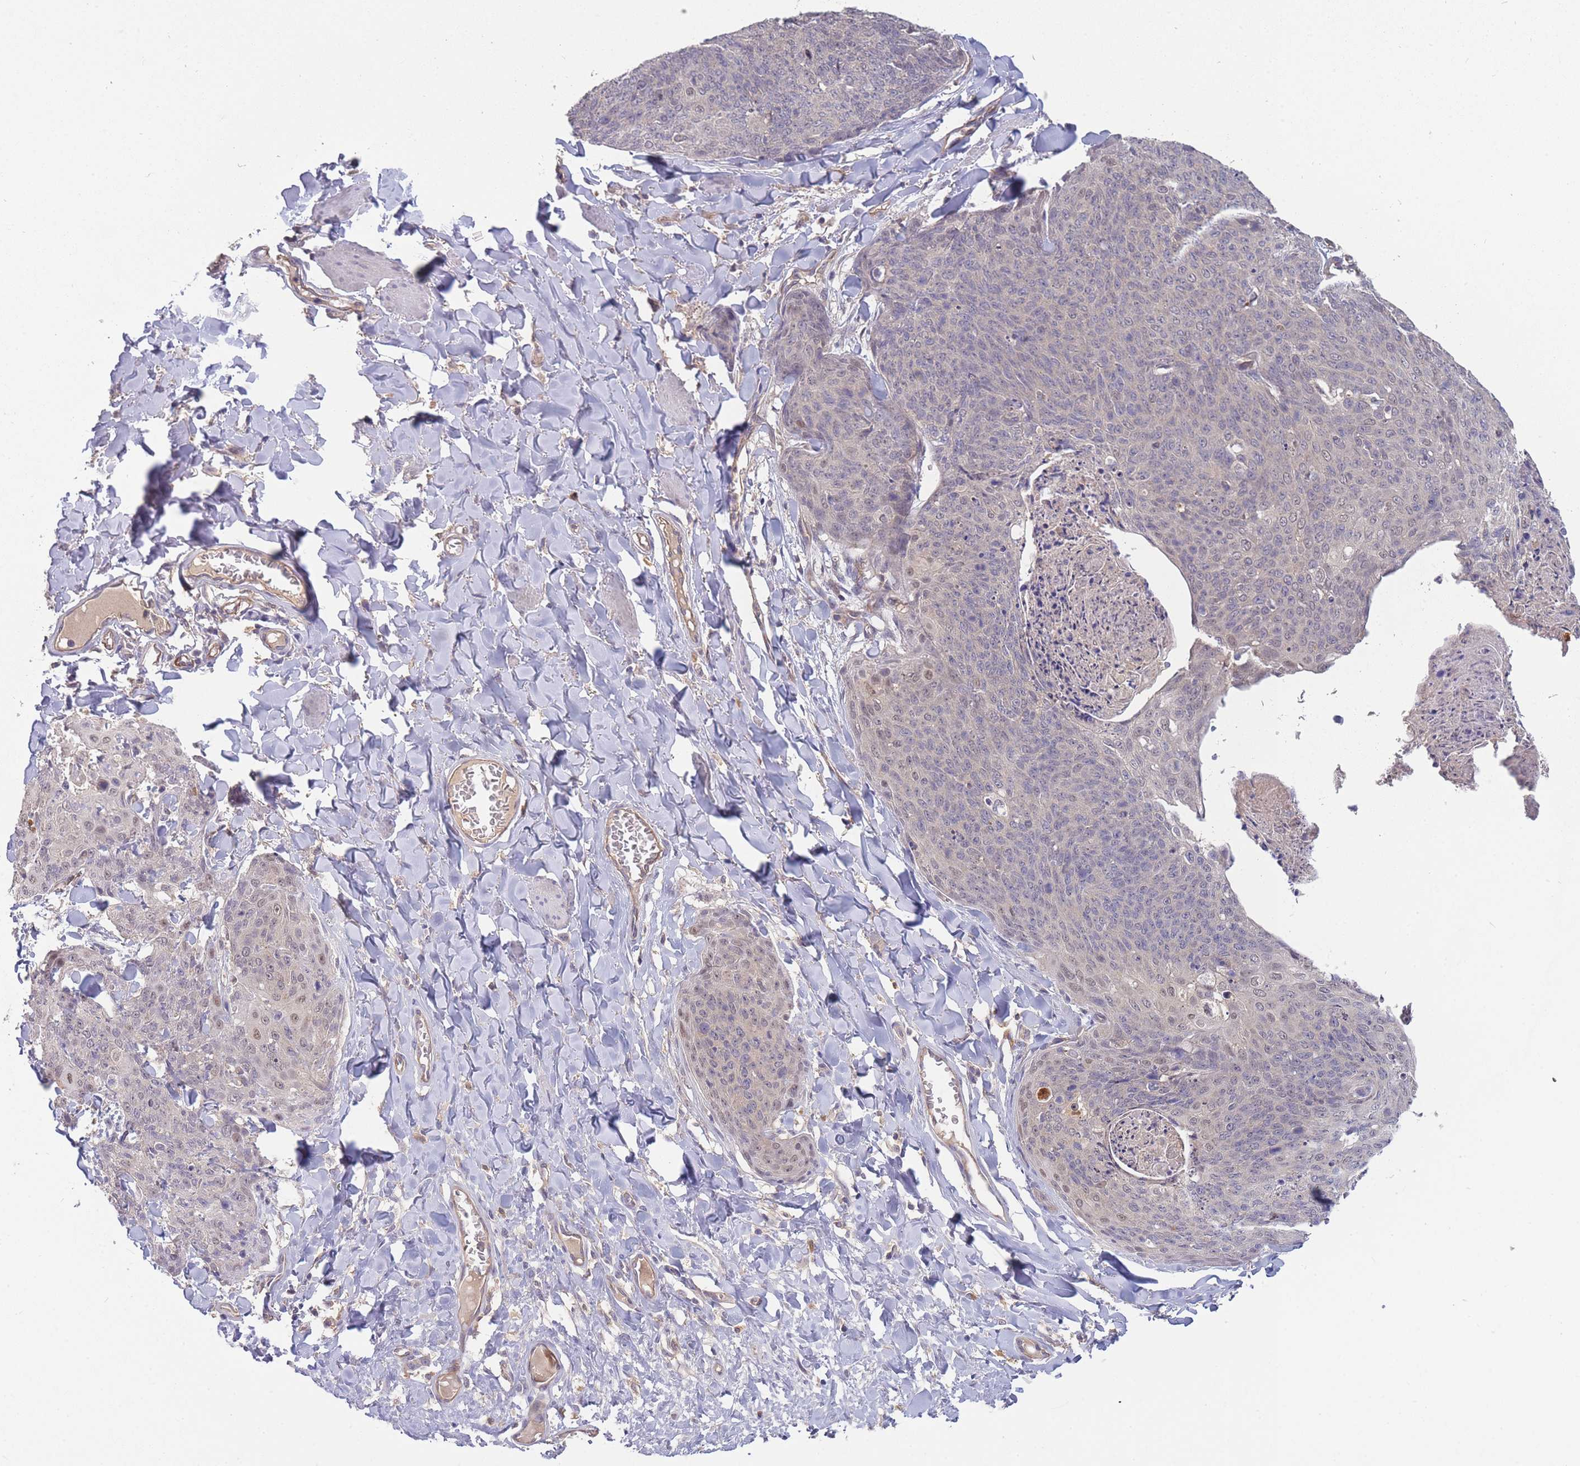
{"staining": {"intensity": "negative", "quantity": "none", "location": "none"}, "tissue": "skin cancer", "cell_type": "Tumor cells", "image_type": "cancer", "snomed": [{"axis": "morphology", "description": "Squamous cell carcinoma, NOS"}, {"axis": "topography", "description": "Skin"}, {"axis": "topography", "description": "Vulva"}], "caption": "A high-resolution image shows immunohistochemistry (IHC) staining of skin cancer (squamous cell carcinoma), which reveals no significant staining in tumor cells.", "gene": "NDUFAF5", "patient": {"sex": "female", "age": 85}}